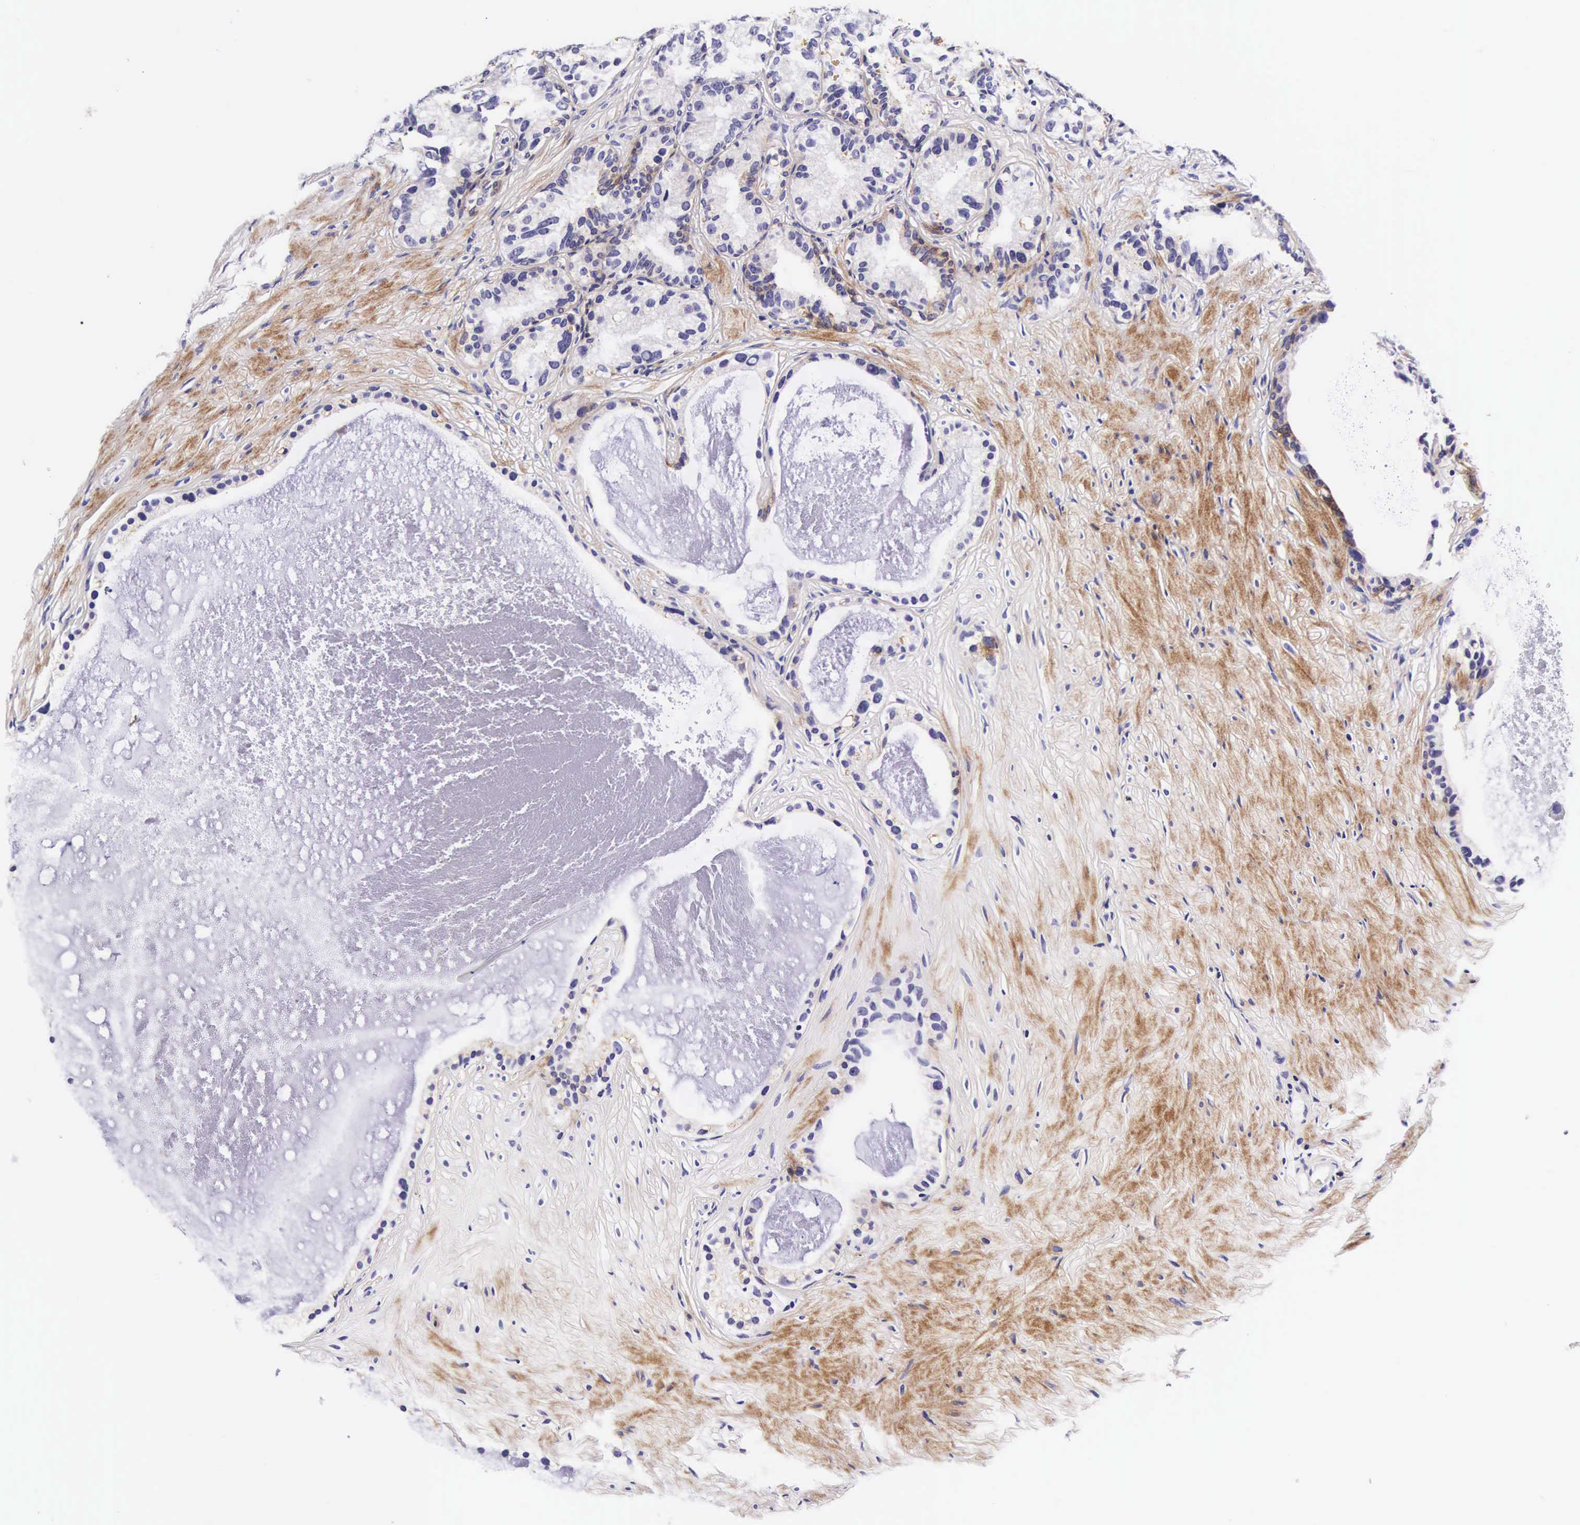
{"staining": {"intensity": "negative", "quantity": "none", "location": "none"}, "tissue": "seminal vesicle", "cell_type": "Glandular cells", "image_type": "normal", "snomed": [{"axis": "morphology", "description": "Normal tissue, NOS"}, {"axis": "topography", "description": "Seminal veicle"}], "caption": "Glandular cells are negative for protein expression in normal human seminal vesicle. (DAB immunohistochemistry (IHC) with hematoxylin counter stain).", "gene": "UPRT", "patient": {"sex": "male", "age": 63}}